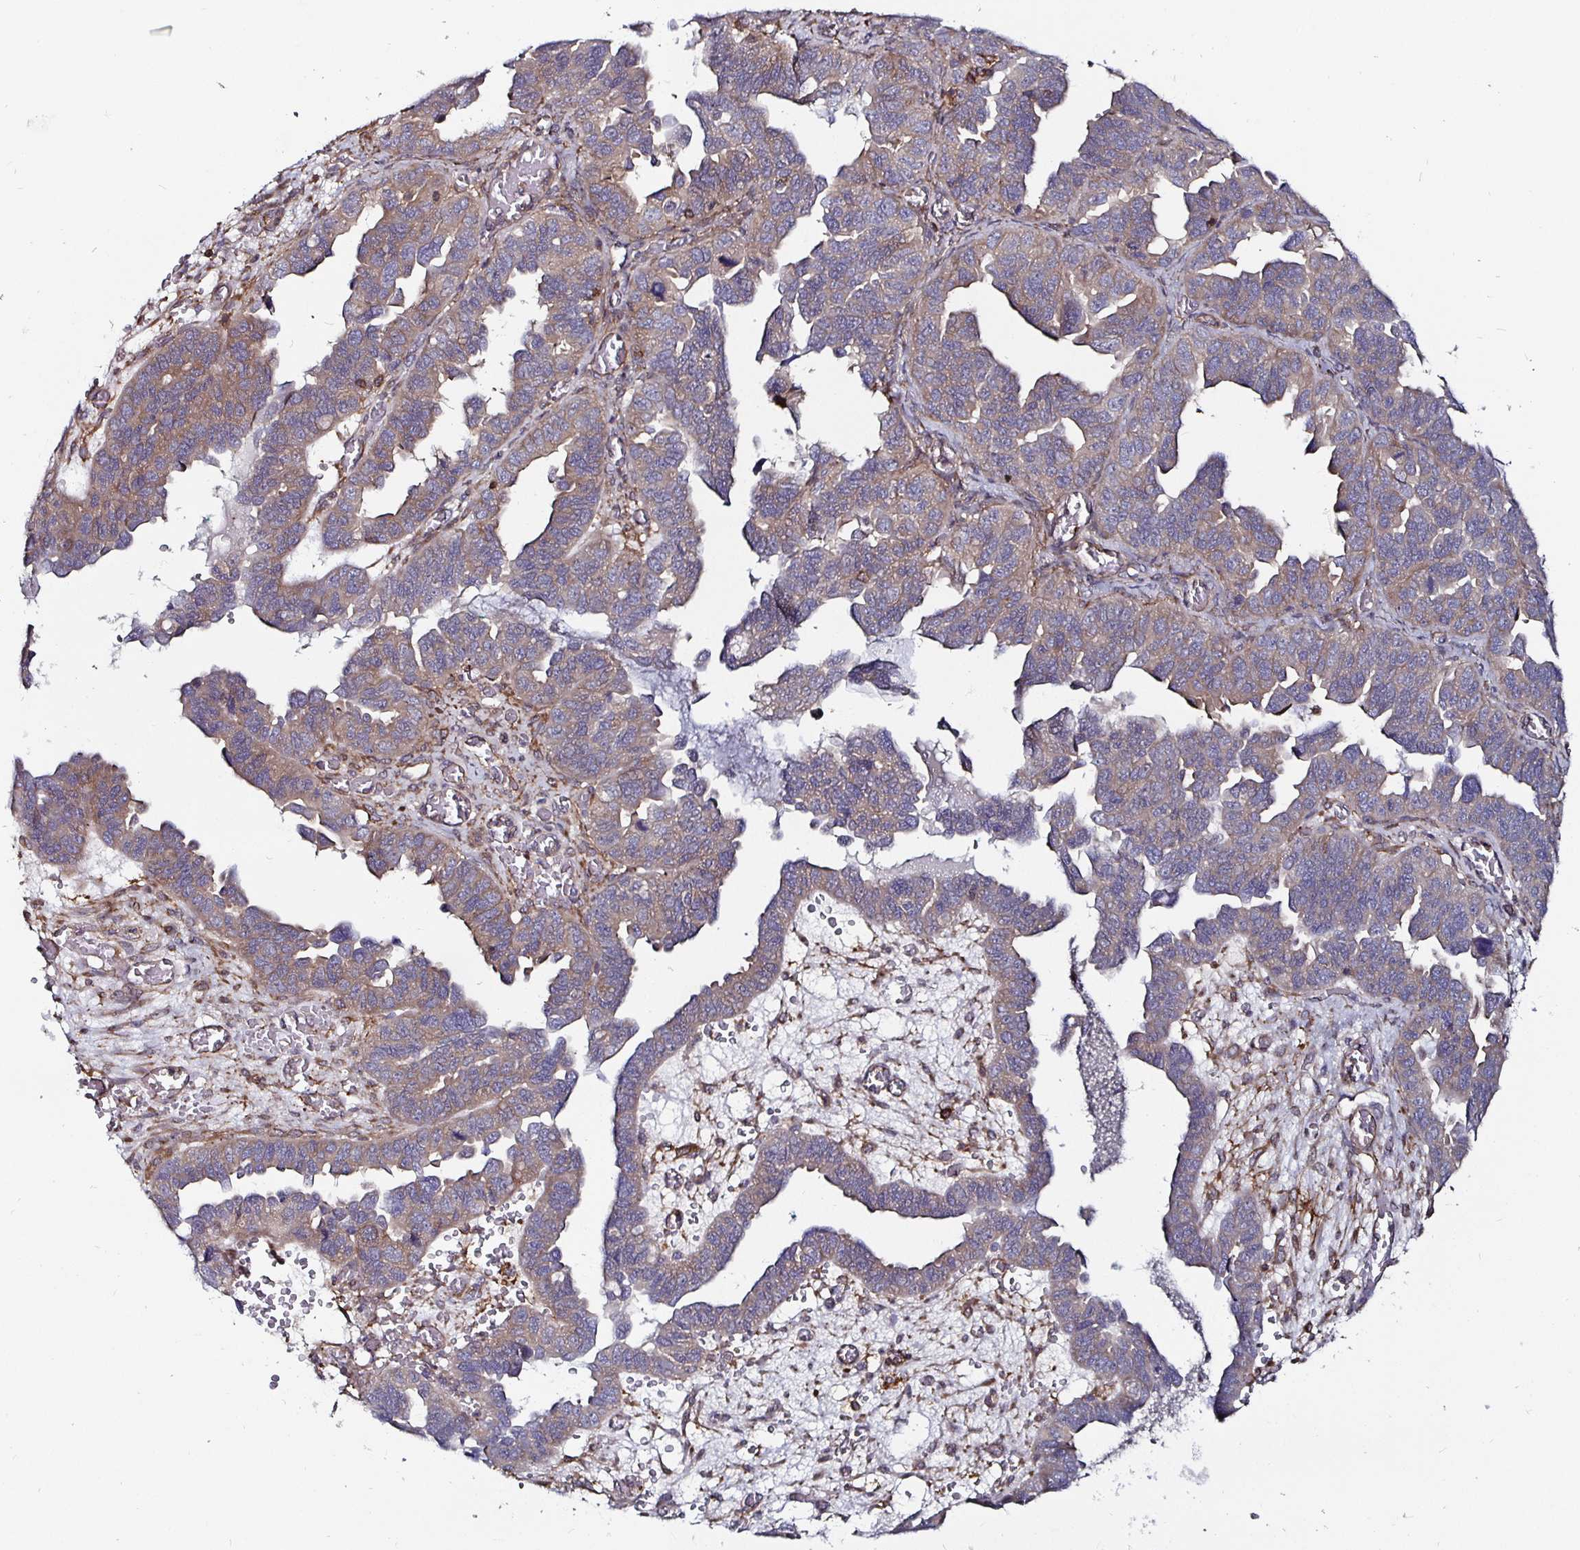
{"staining": {"intensity": "weak", "quantity": "25%-75%", "location": "cytoplasmic/membranous"}, "tissue": "ovarian cancer", "cell_type": "Tumor cells", "image_type": "cancer", "snomed": [{"axis": "morphology", "description": "Cystadenocarcinoma, serous, NOS"}, {"axis": "topography", "description": "Ovary"}], "caption": "Brown immunohistochemical staining in human ovarian cancer (serous cystadenocarcinoma) shows weak cytoplasmic/membranous staining in about 25%-75% of tumor cells.", "gene": "GJA4", "patient": {"sex": "female", "age": 64}}